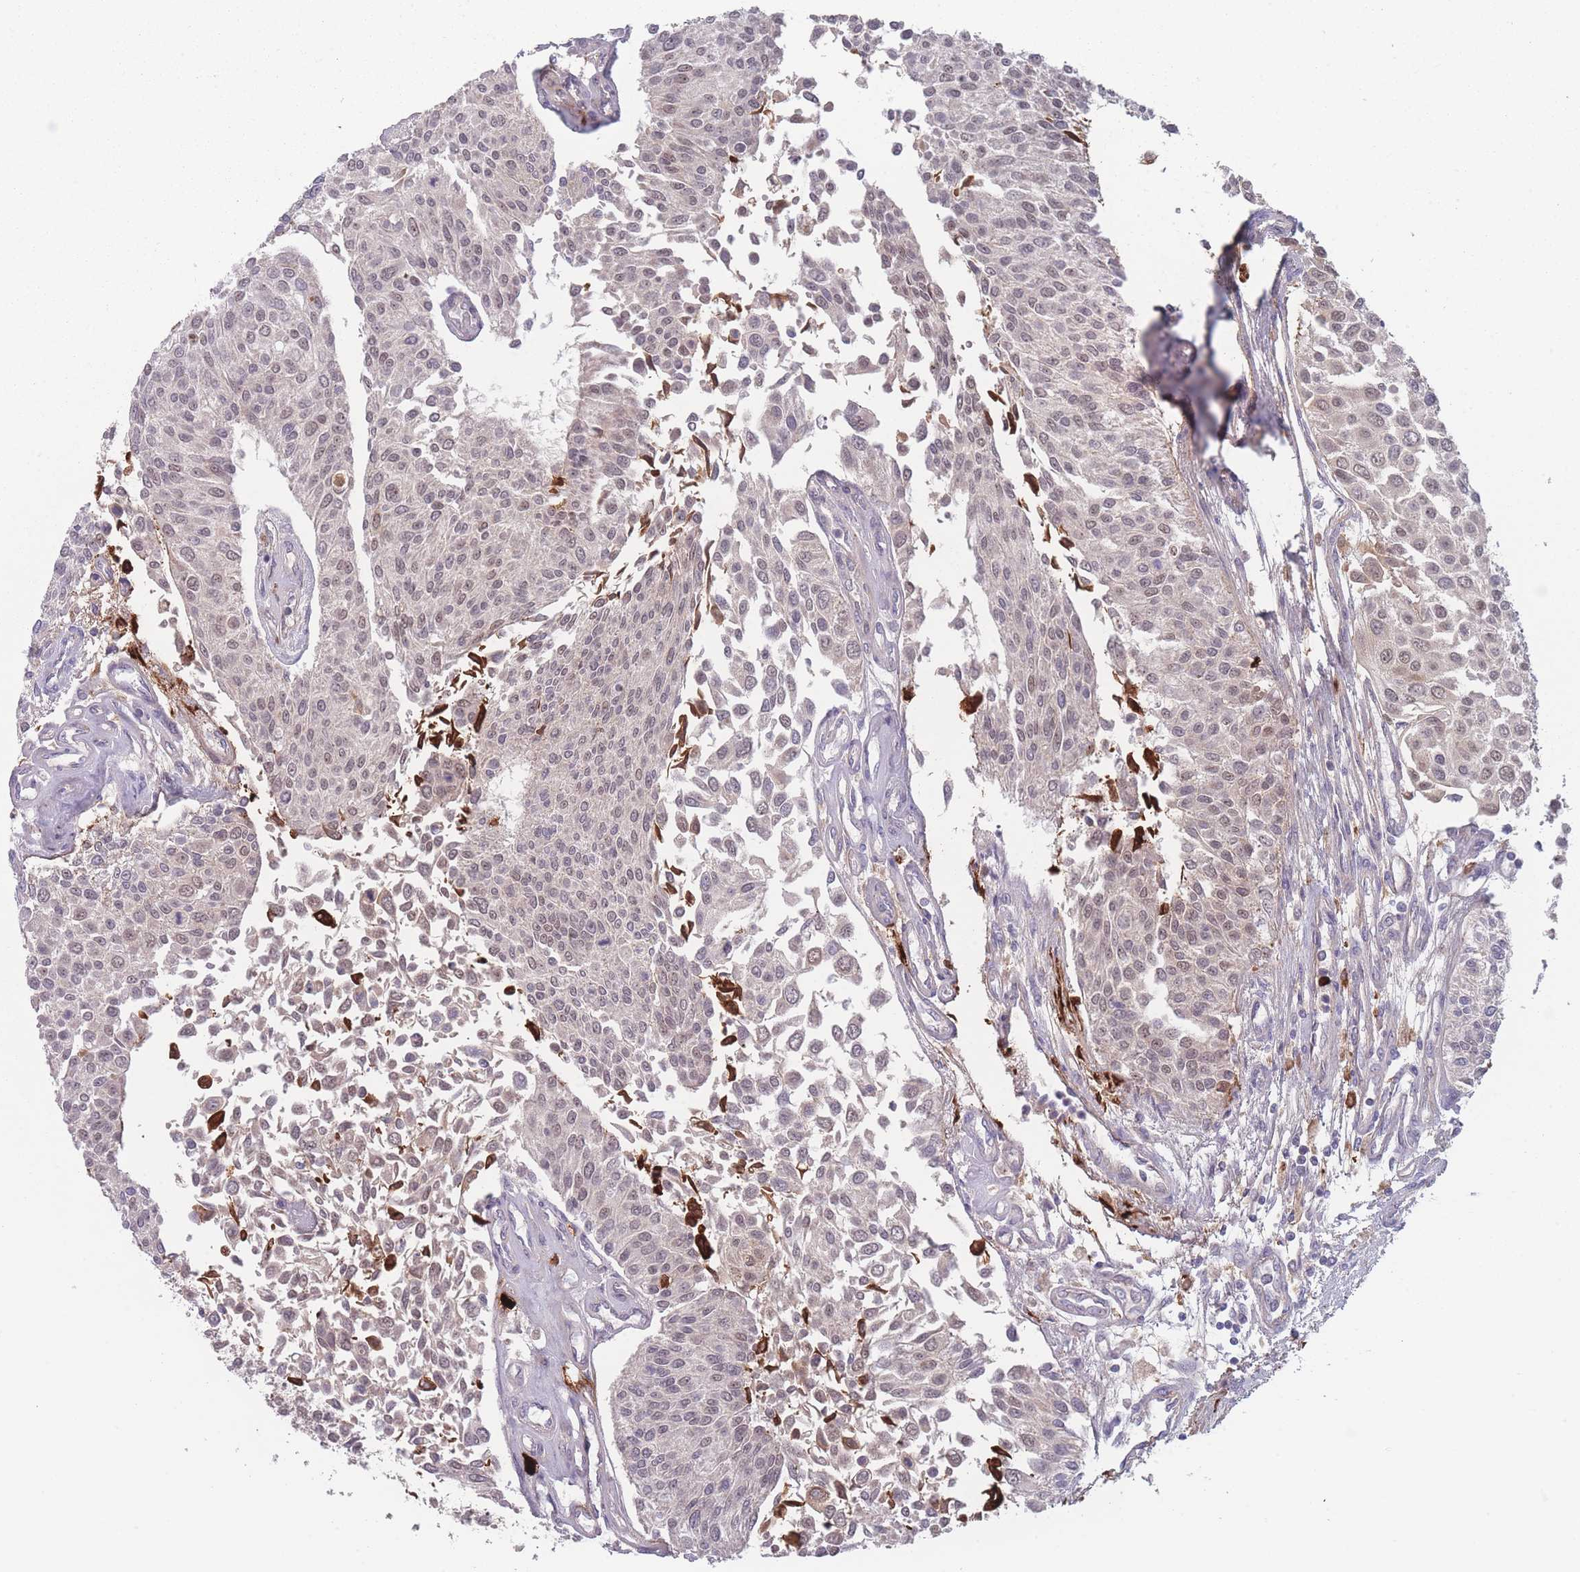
{"staining": {"intensity": "weak", "quantity": "<25%", "location": "cytoplasmic/membranous,nuclear"}, "tissue": "urothelial cancer", "cell_type": "Tumor cells", "image_type": "cancer", "snomed": [{"axis": "morphology", "description": "Urothelial carcinoma, NOS"}, {"axis": "topography", "description": "Urinary bladder"}], "caption": "DAB (3,3'-diaminobenzidine) immunohistochemical staining of human urothelial cancer shows no significant staining in tumor cells.", "gene": "TMEM232", "patient": {"sex": "male", "age": 55}}